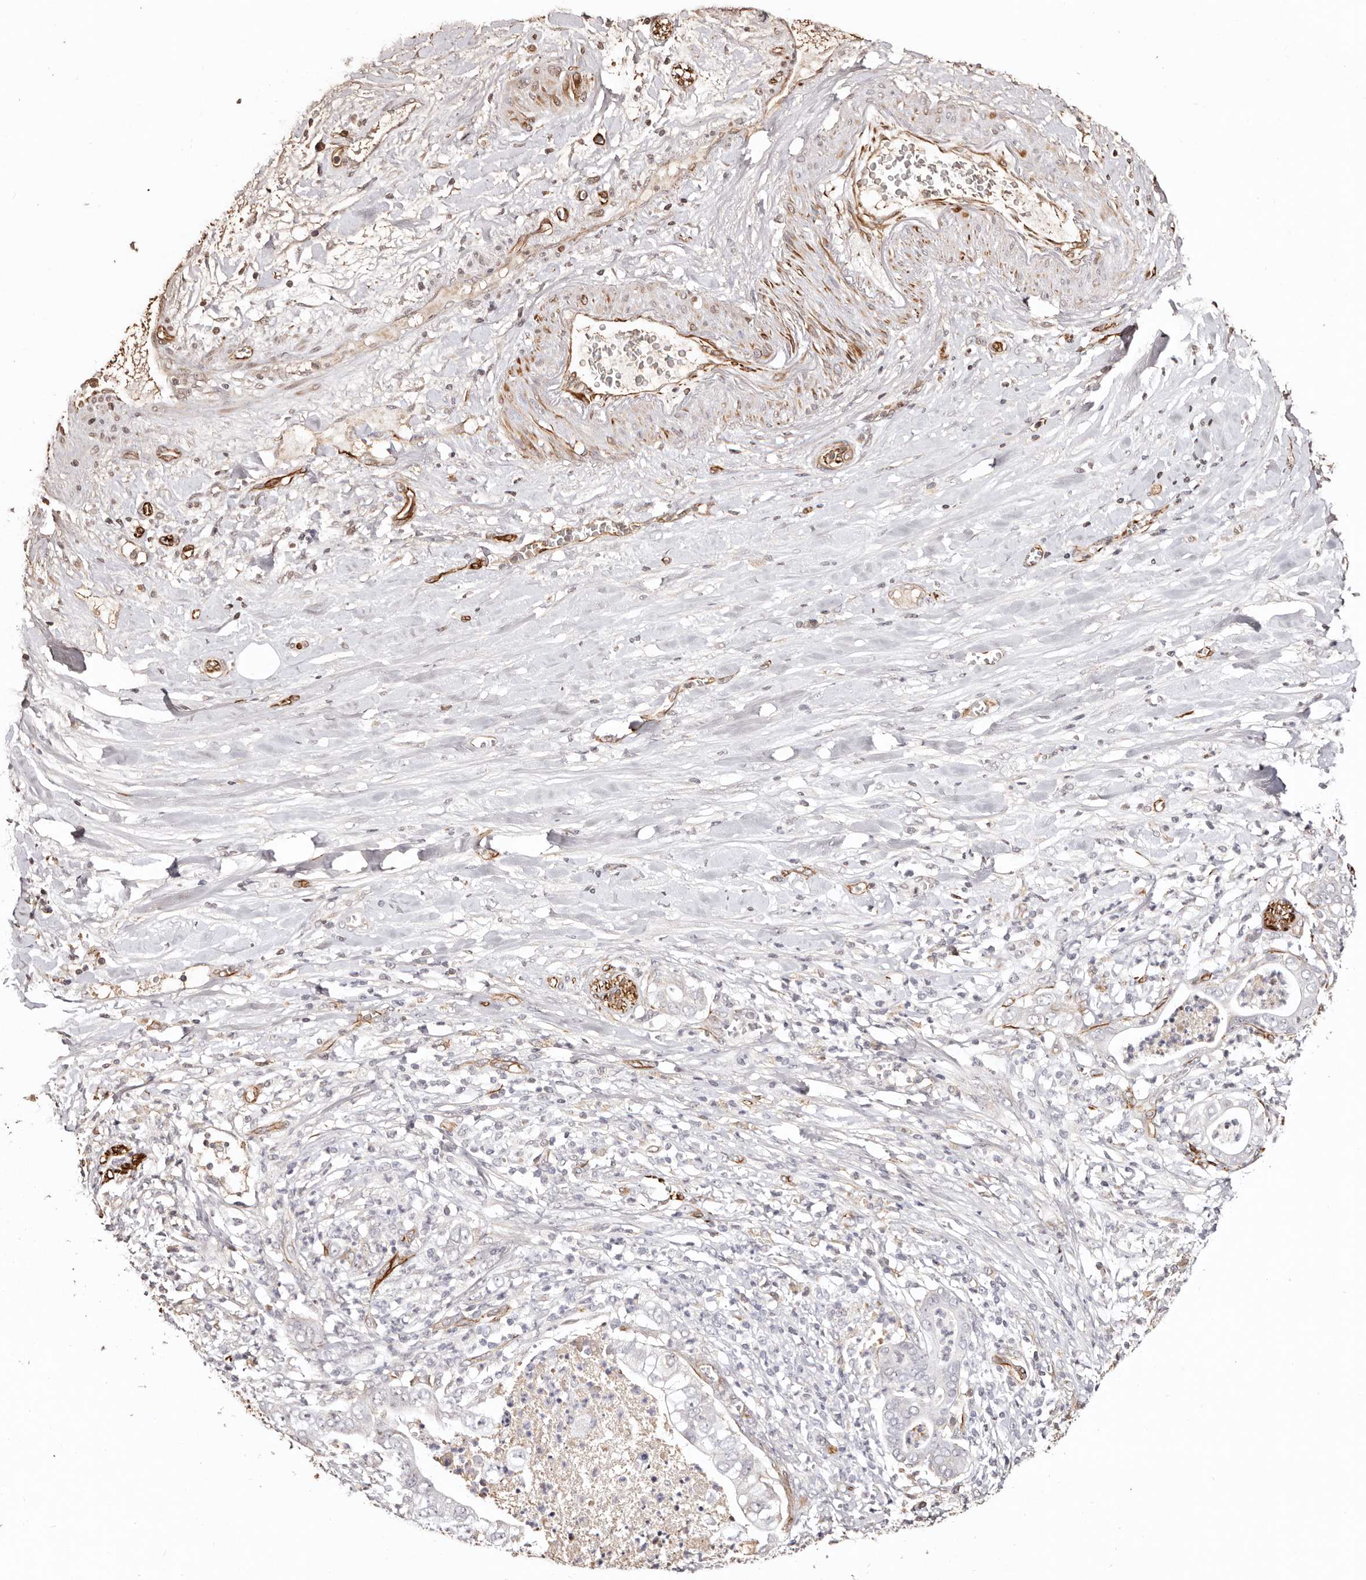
{"staining": {"intensity": "negative", "quantity": "none", "location": "none"}, "tissue": "pancreatic cancer", "cell_type": "Tumor cells", "image_type": "cancer", "snomed": [{"axis": "morphology", "description": "Adenocarcinoma, NOS"}, {"axis": "topography", "description": "Pancreas"}], "caption": "Pancreatic adenocarcinoma stained for a protein using immunohistochemistry reveals no positivity tumor cells.", "gene": "ZNF557", "patient": {"sex": "female", "age": 78}}